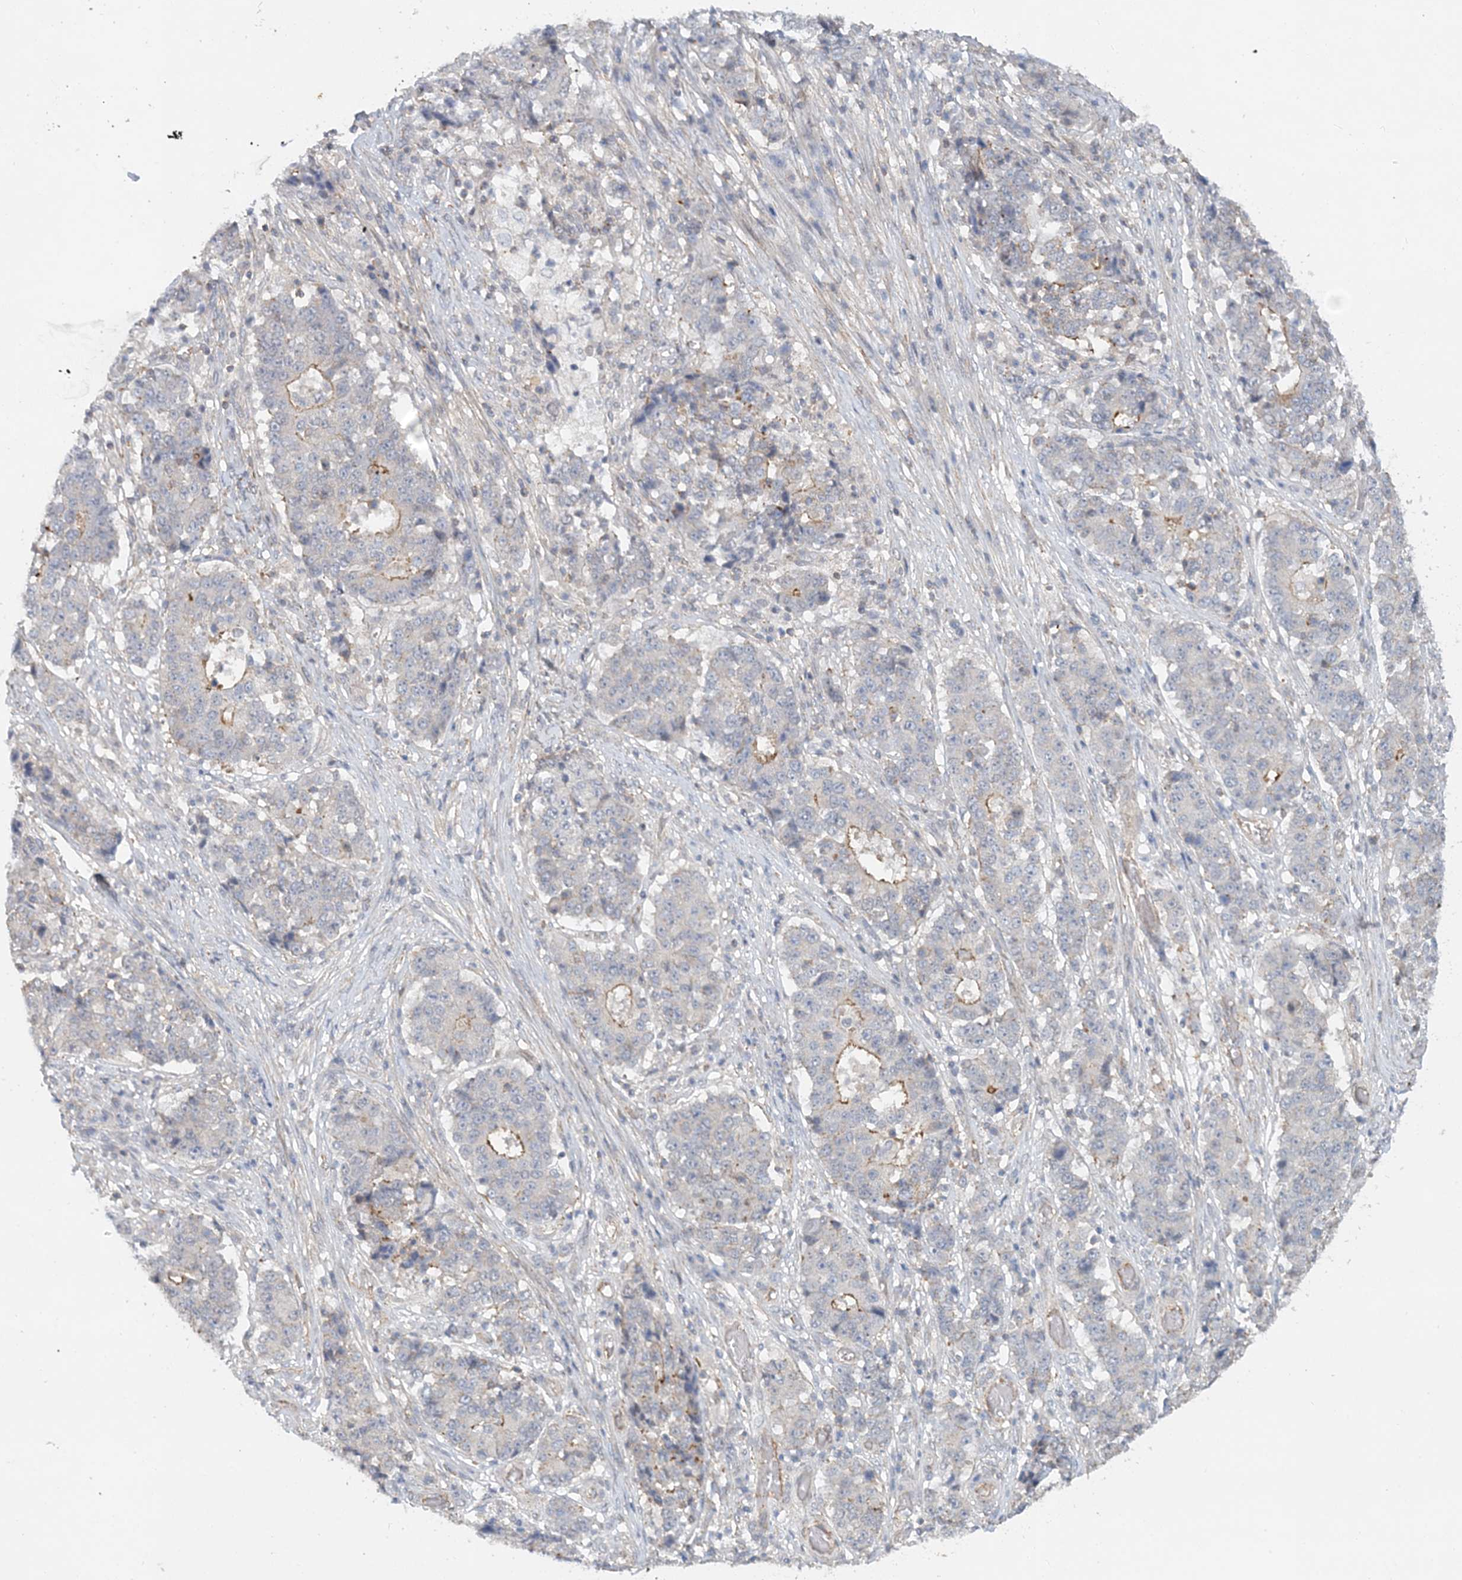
{"staining": {"intensity": "moderate", "quantity": "<25%", "location": "cytoplasmic/membranous"}, "tissue": "stomach cancer", "cell_type": "Tumor cells", "image_type": "cancer", "snomed": [{"axis": "morphology", "description": "Adenocarcinoma, NOS"}, {"axis": "topography", "description": "Stomach"}], "caption": "Protein staining of stomach cancer (adenocarcinoma) tissue displays moderate cytoplasmic/membranous positivity in about <25% of tumor cells.", "gene": "MAT2B", "patient": {"sex": "male", "age": 59}}